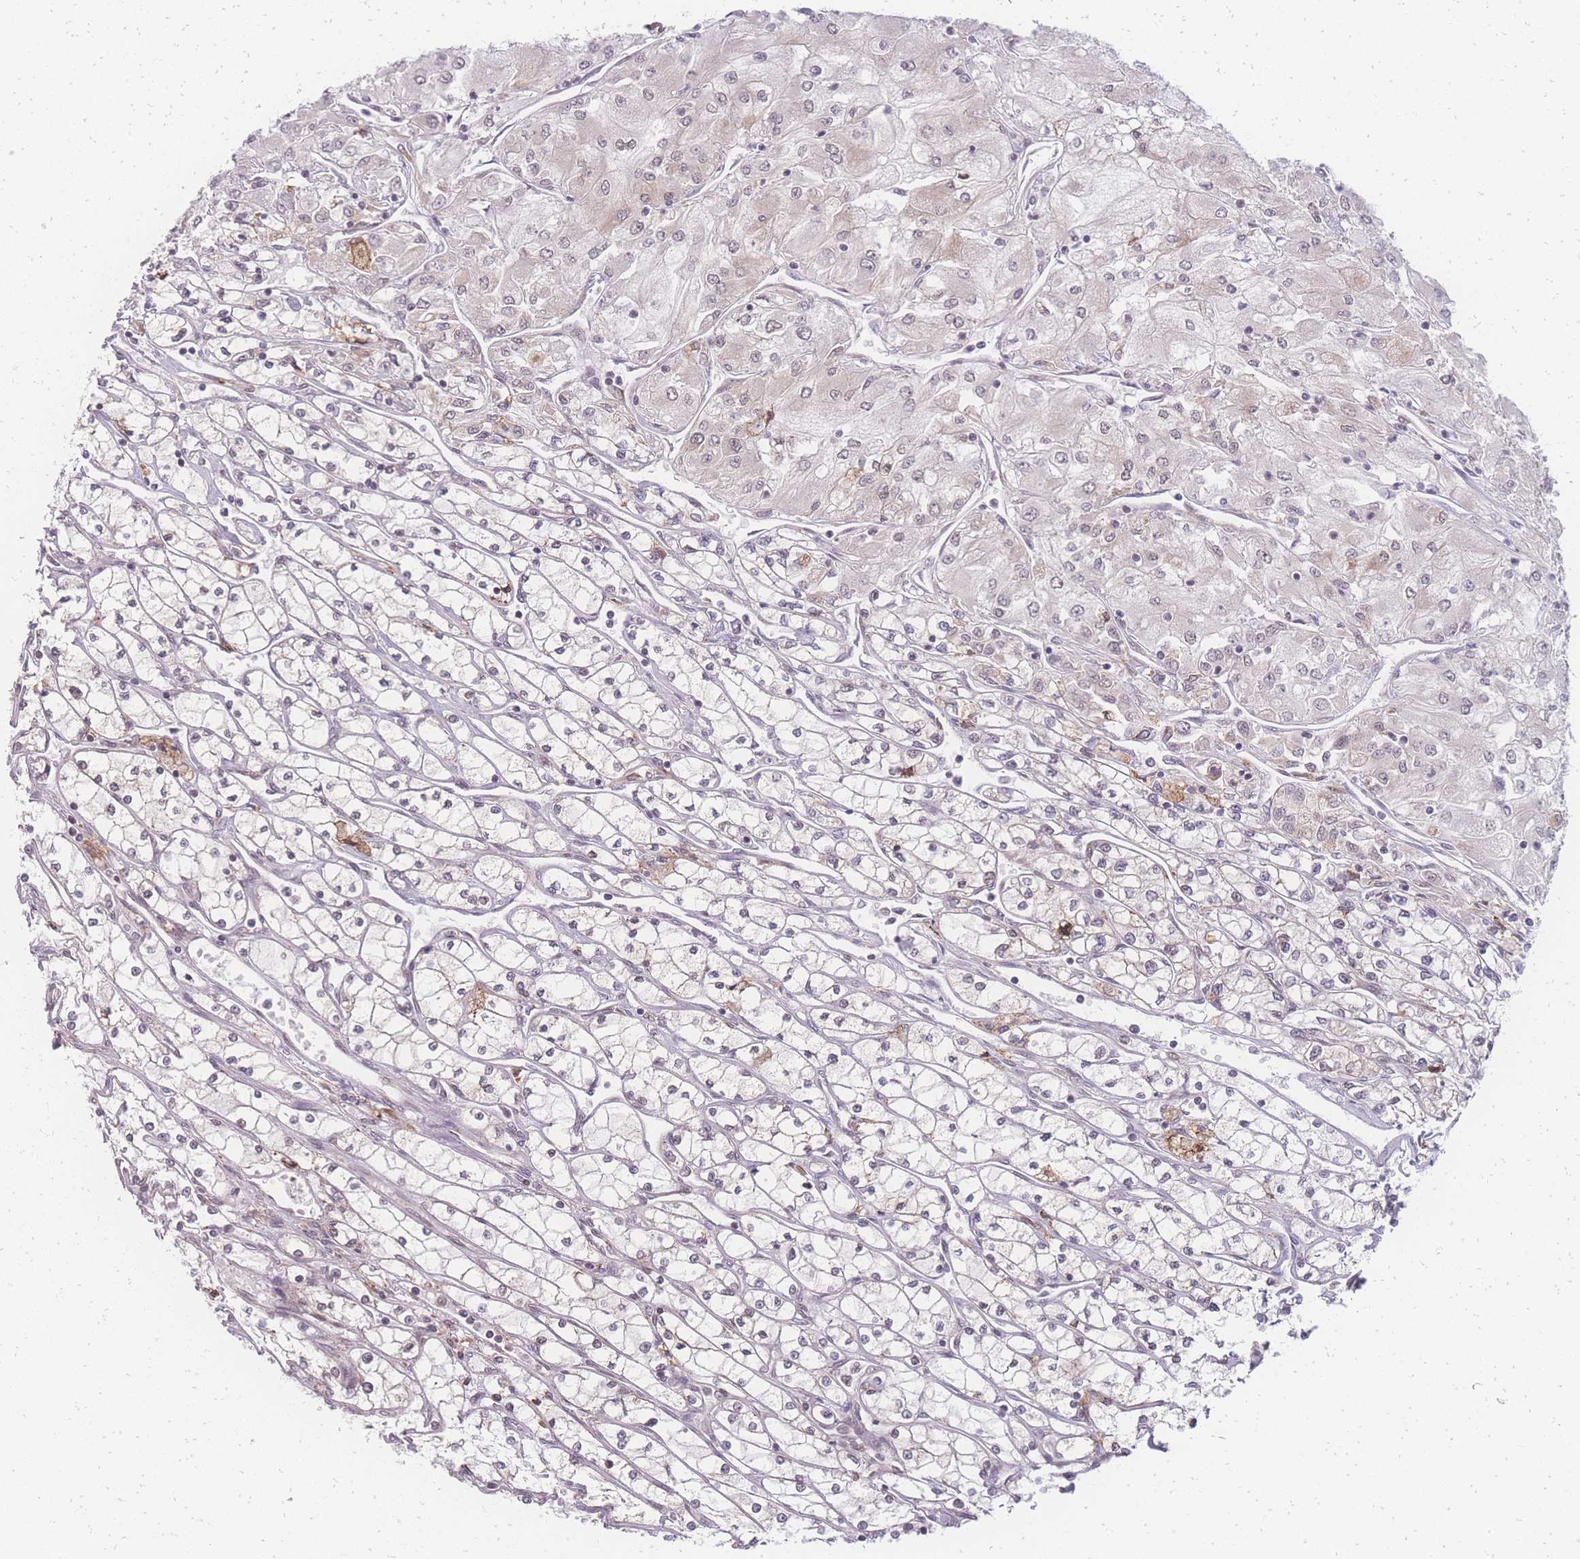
{"staining": {"intensity": "negative", "quantity": "none", "location": "none"}, "tissue": "renal cancer", "cell_type": "Tumor cells", "image_type": "cancer", "snomed": [{"axis": "morphology", "description": "Adenocarcinoma, NOS"}, {"axis": "topography", "description": "Kidney"}], "caption": "The immunohistochemistry image has no significant staining in tumor cells of adenocarcinoma (renal) tissue.", "gene": "ZC3H13", "patient": {"sex": "male", "age": 80}}